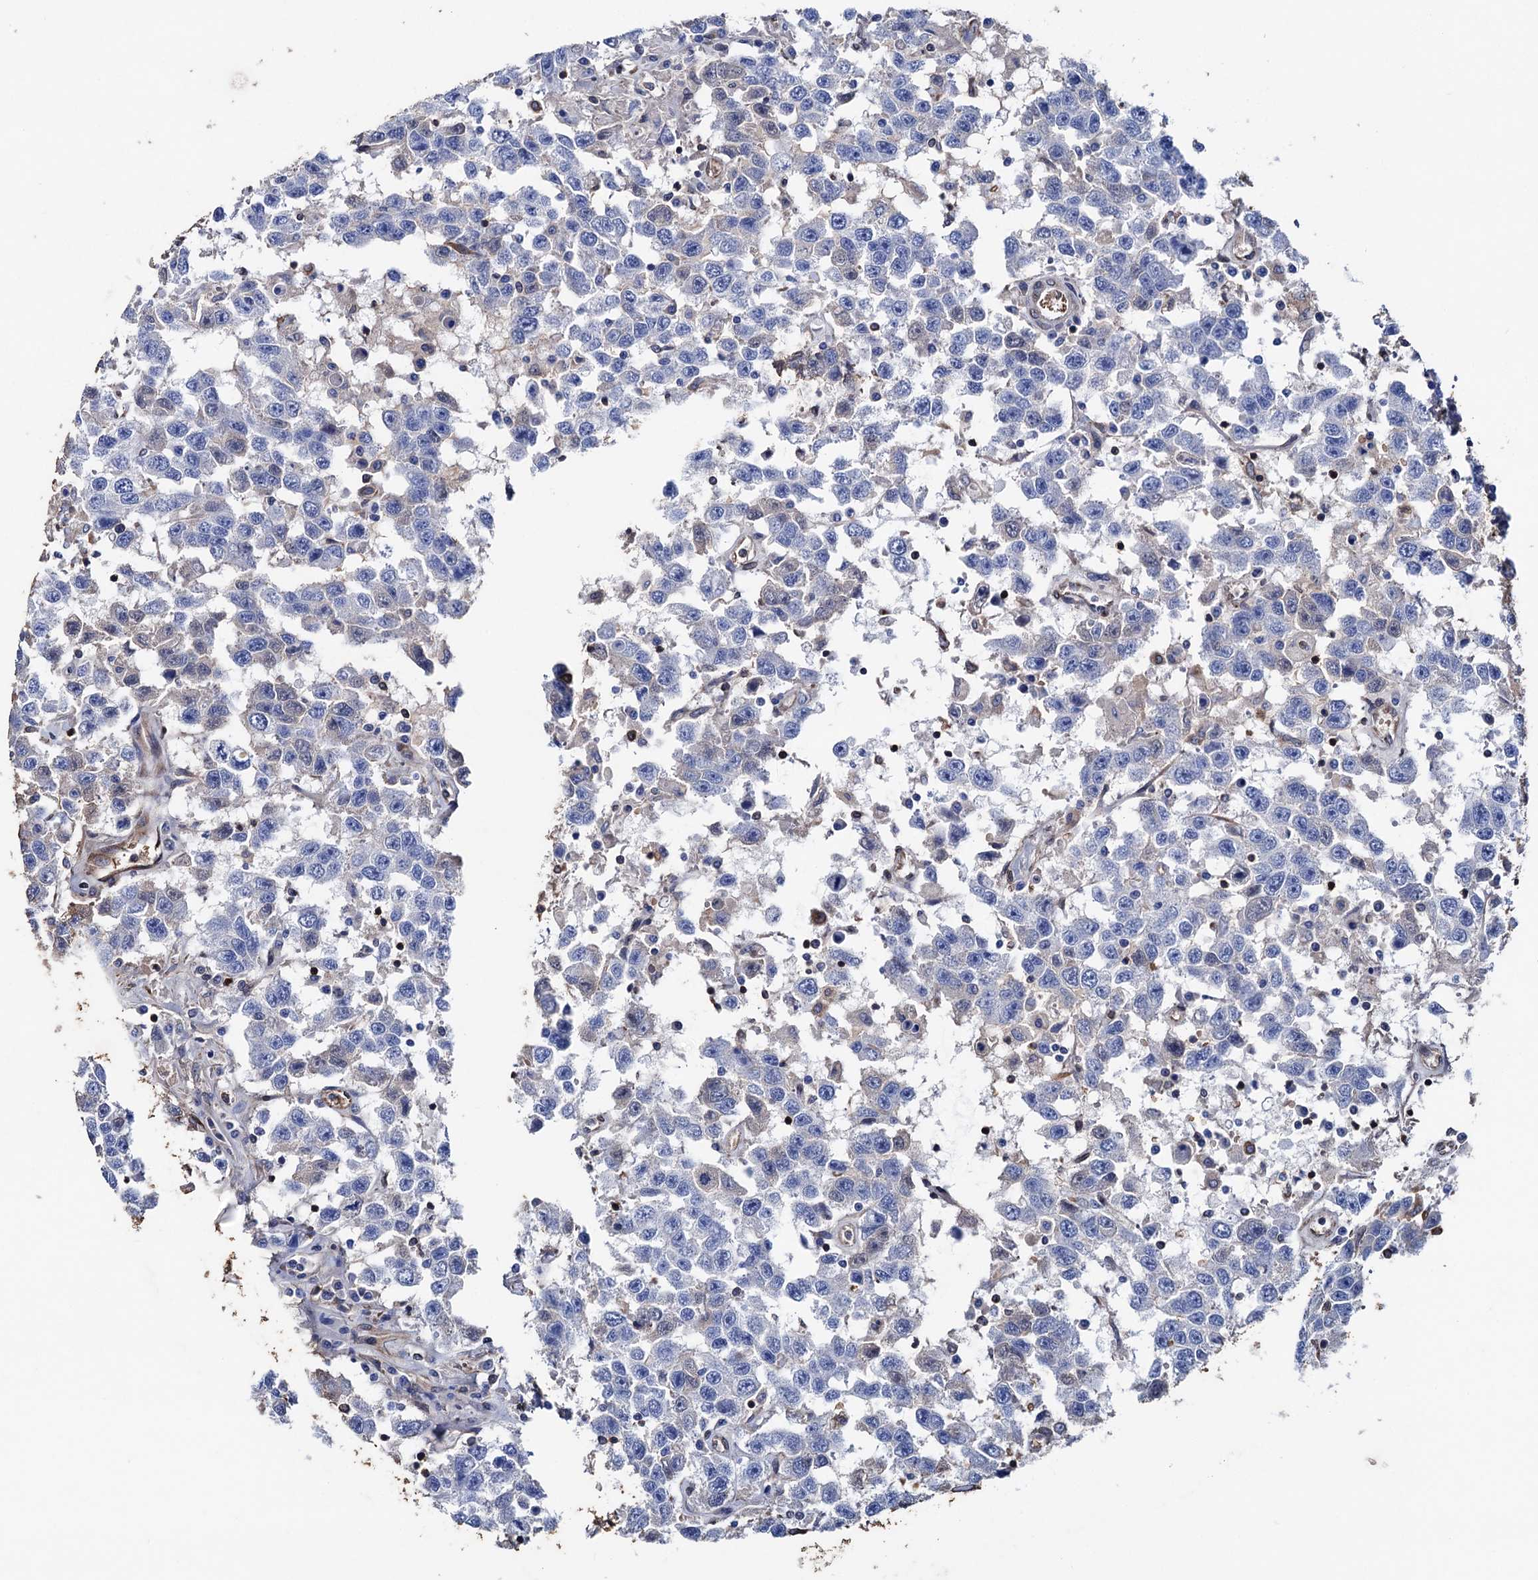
{"staining": {"intensity": "negative", "quantity": "none", "location": "none"}, "tissue": "testis cancer", "cell_type": "Tumor cells", "image_type": "cancer", "snomed": [{"axis": "morphology", "description": "Seminoma, NOS"}, {"axis": "topography", "description": "Testis"}], "caption": "This is an immunohistochemistry histopathology image of human testis cancer. There is no staining in tumor cells.", "gene": "STING1", "patient": {"sex": "male", "age": 41}}